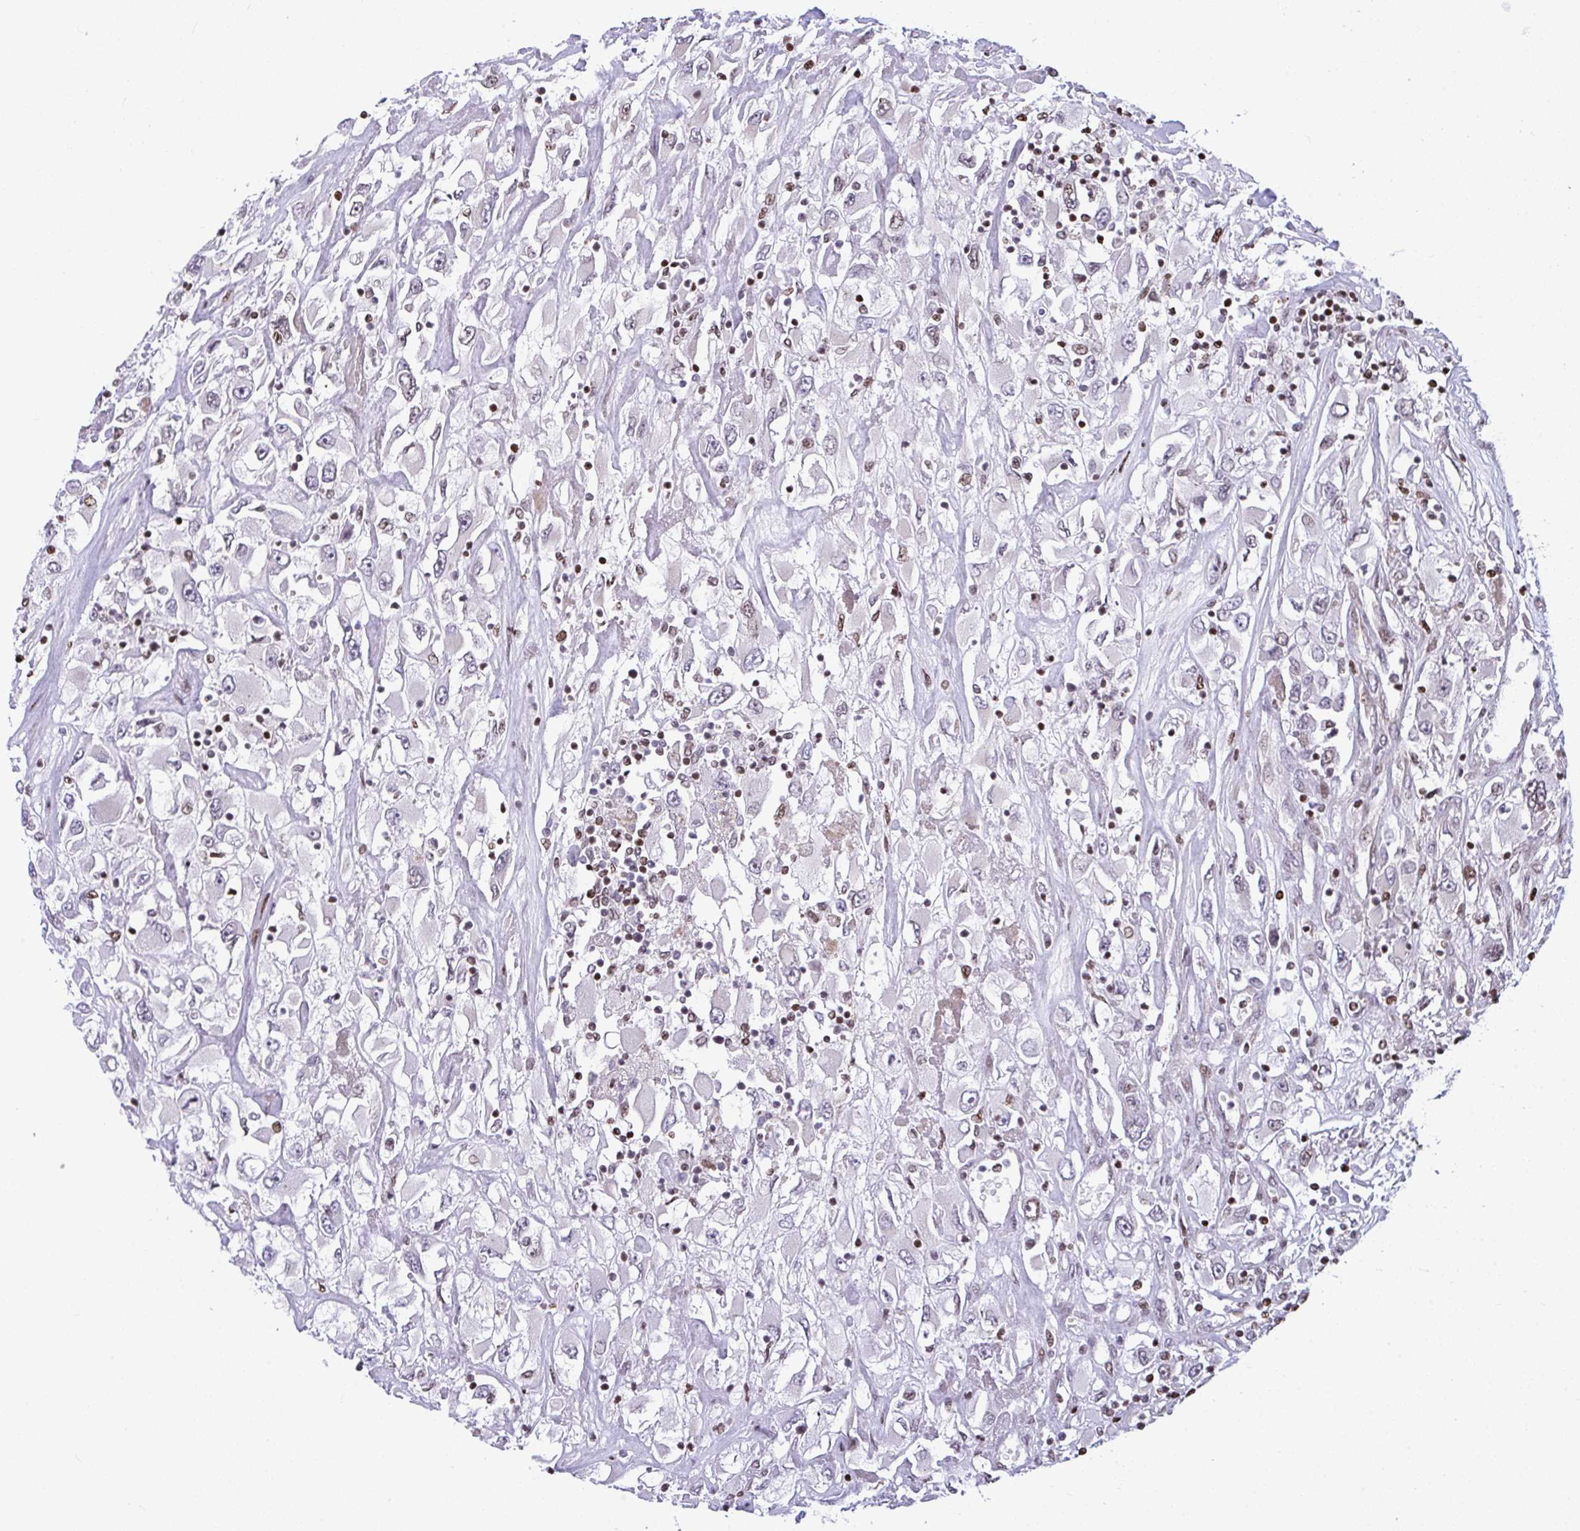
{"staining": {"intensity": "negative", "quantity": "none", "location": "none"}, "tissue": "renal cancer", "cell_type": "Tumor cells", "image_type": "cancer", "snomed": [{"axis": "morphology", "description": "Adenocarcinoma, NOS"}, {"axis": "topography", "description": "Kidney"}], "caption": "There is no significant positivity in tumor cells of renal cancer. Brightfield microscopy of IHC stained with DAB (3,3'-diaminobenzidine) (brown) and hematoxylin (blue), captured at high magnification.", "gene": "RAPGEF5", "patient": {"sex": "female", "age": 52}}